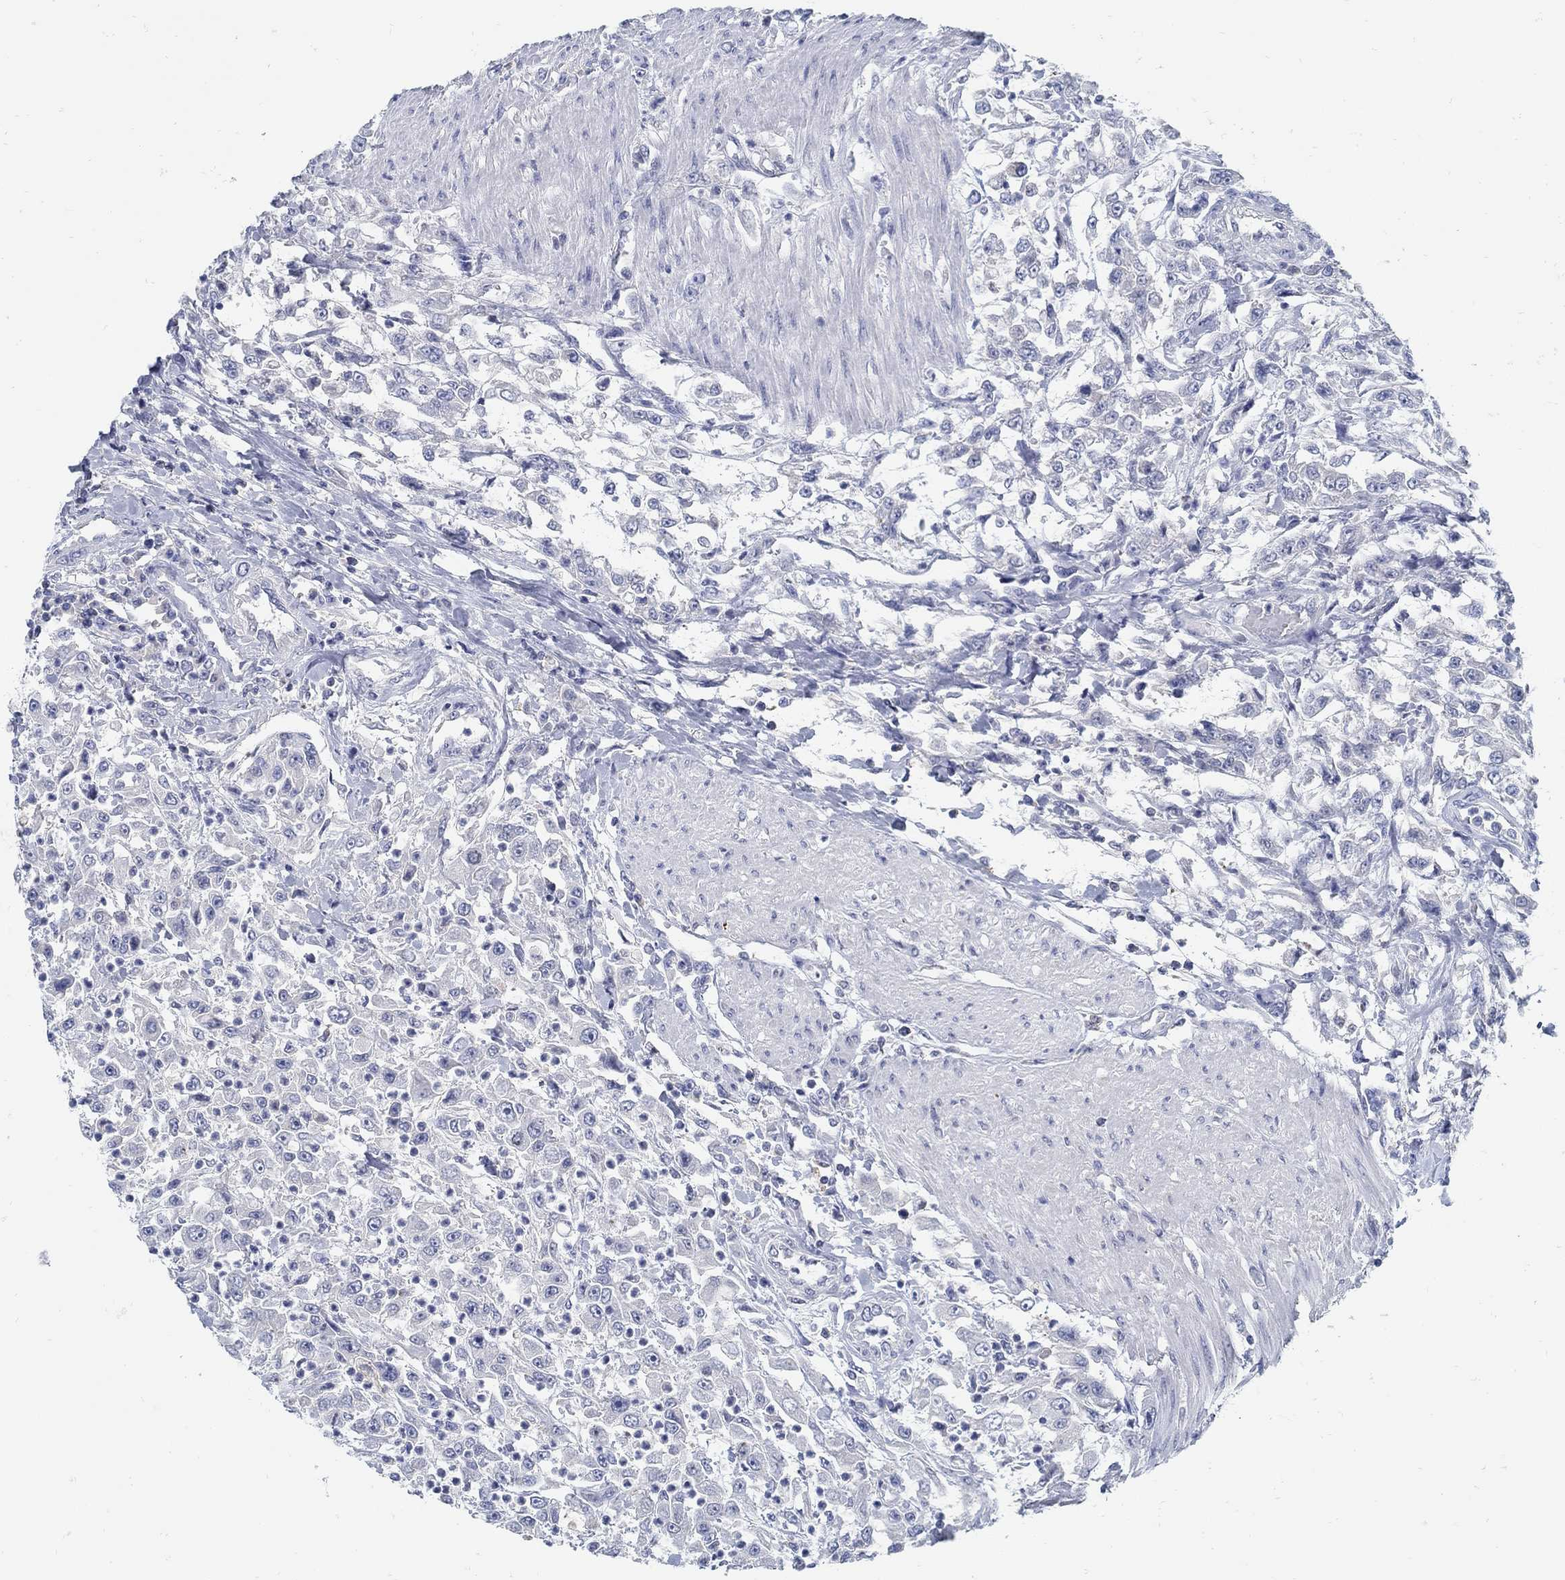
{"staining": {"intensity": "negative", "quantity": "none", "location": "none"}, "tissue": "urothelial cancer", "cell_type": "Tumor cells", "image_type": "cancer", "snomed": [{"axis": "morphology", "description": "Urothelial carcinoma, High grade"}, {"axis": "topography", "description": "Urinary bladder"}], "caption": "Tumor cells are negative for brown protein staining in urothelial cancer.", "gene": "ZFAND4", "patient": {"sex": "male", "age": 46}}